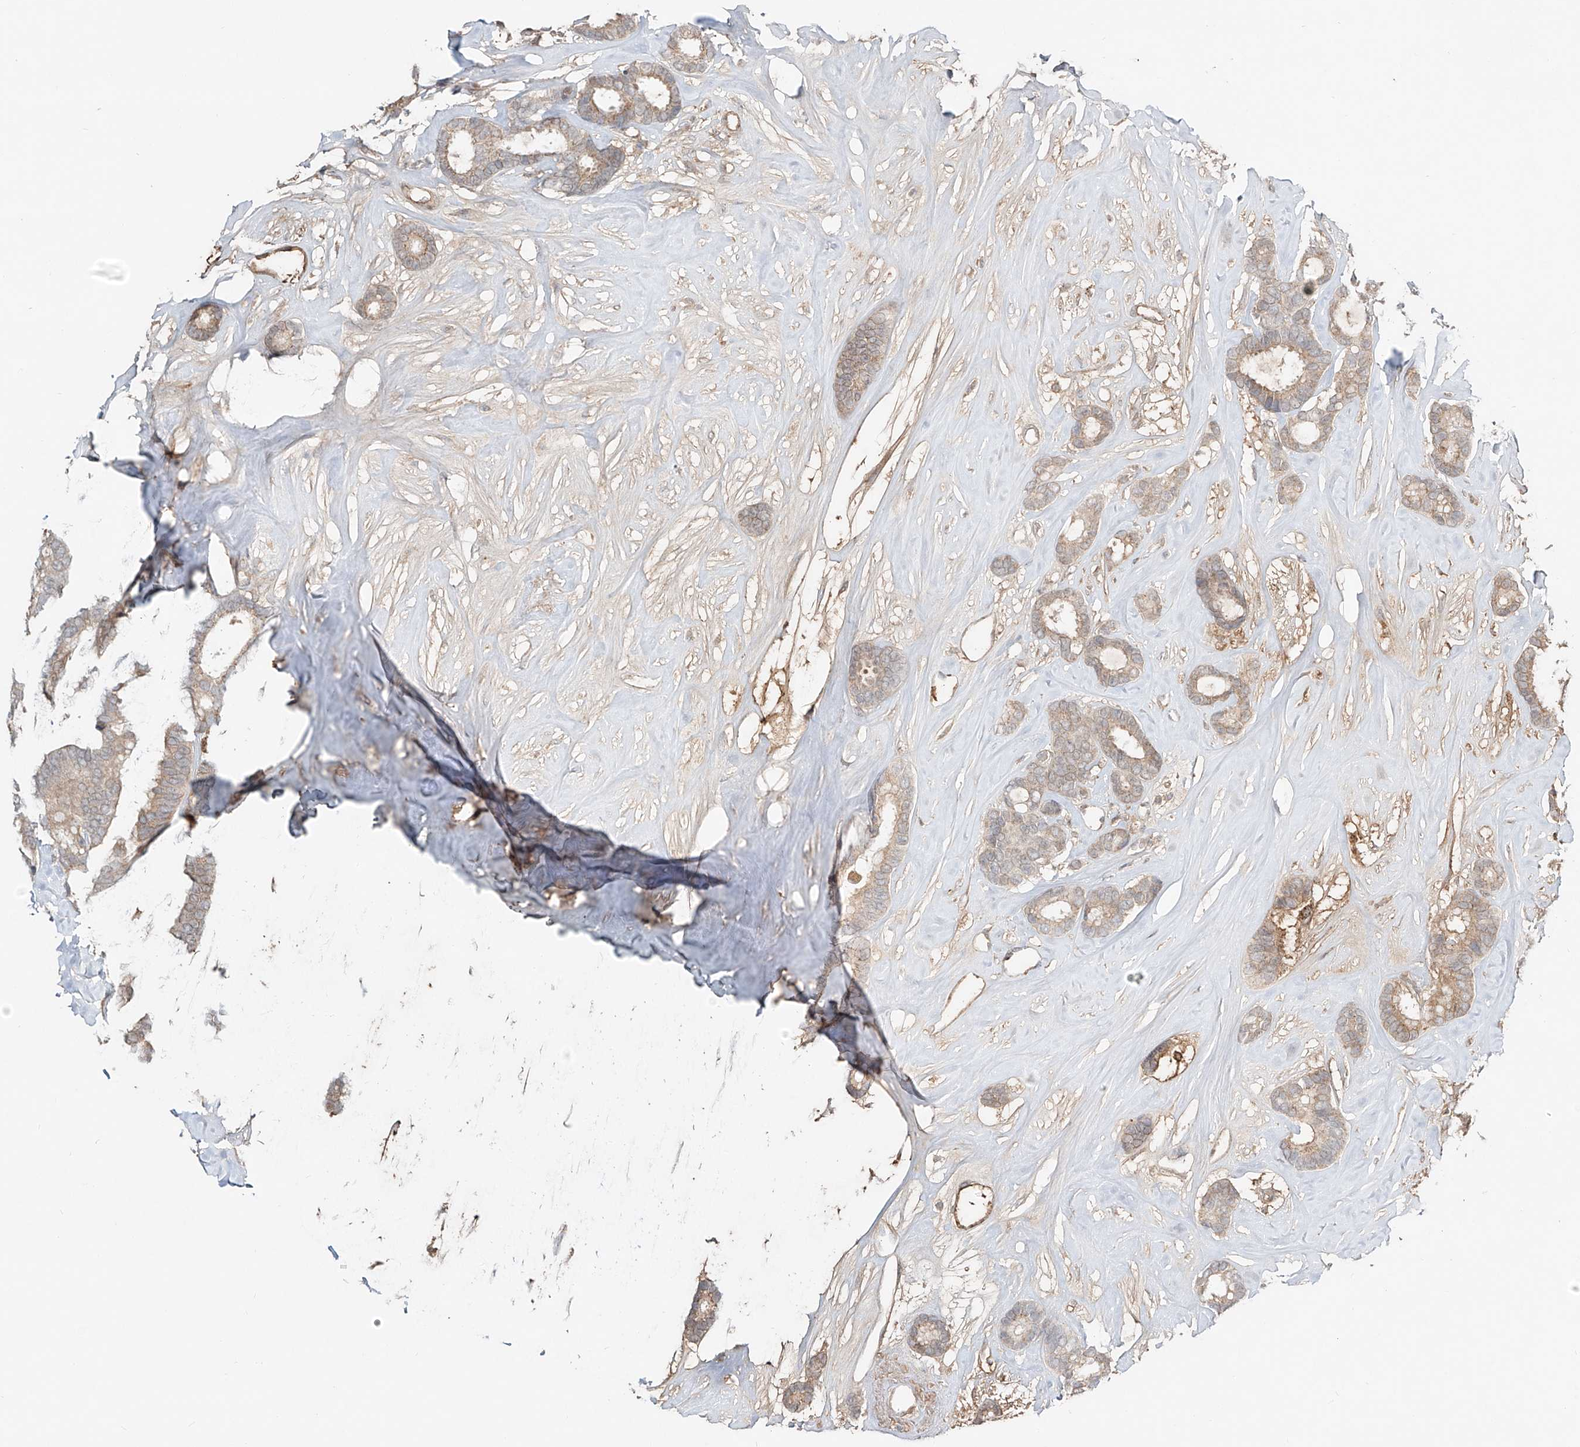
{"staining": {"intensity": "weak", "quantity": "25%-75%", "location": "cytoplasmic/membranous"}, "tissue": "breast cancer", "cell_type": "Tumor cells", "image_type": "cancer", "snomed": [{"axis": "morphology", "description": "Duct carcinoma"}, {"axis": "topography", "description": "Breast"}], "caption": "High-power microscopy captured an immunohistochemistry (IHC) histopathology image of breast cancer, revealing weak cytoplasmic/membranous expression in about 25%-75% of tumor cells.", "gene": "ERO1A", "patient": {"sex": "female", "age": 87}}